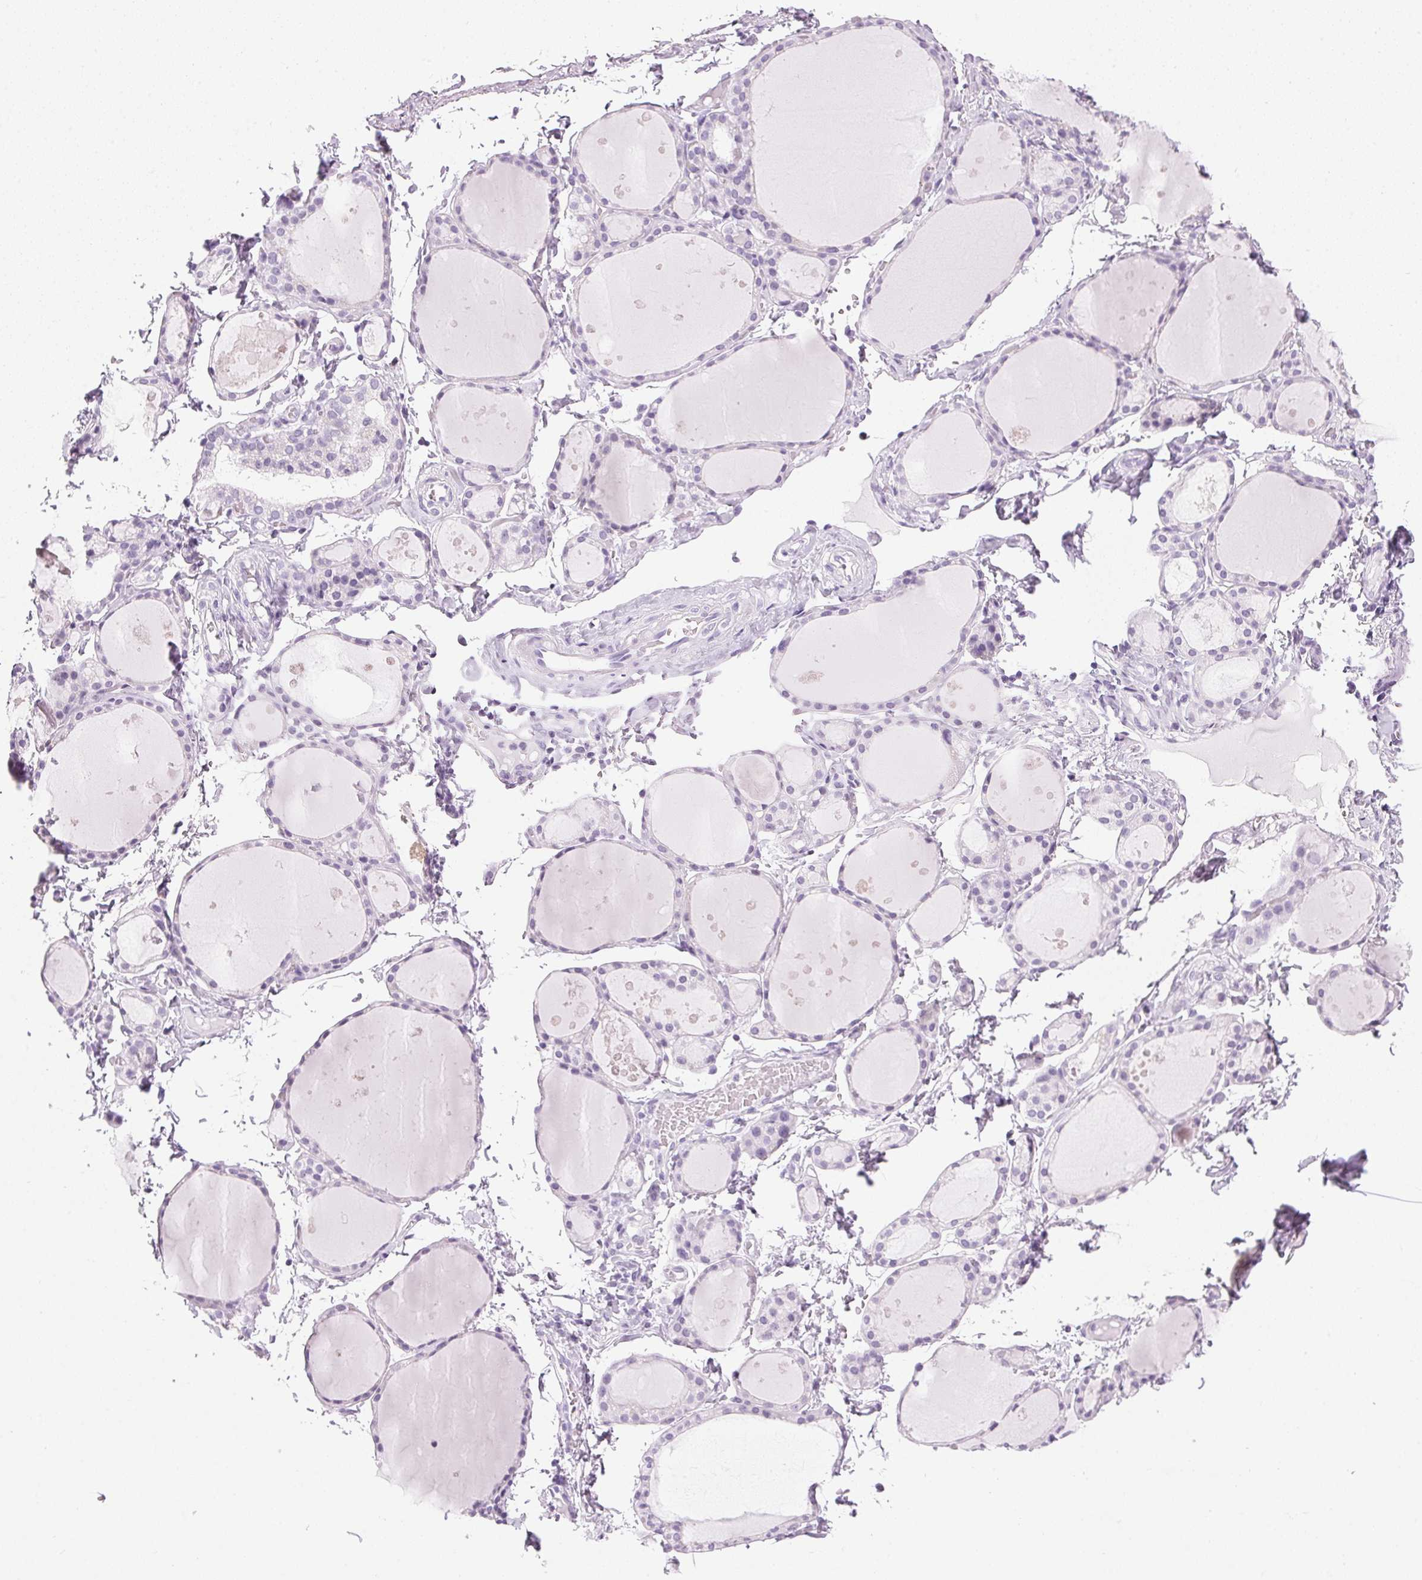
{"staining": {"intensity": "negative", "quantity": "none", "location": "none"}, "tissue": "thyroid gland", "cell_type": "Glandular cells", "image_type": "normal", "snomed": [{"axis": "morphology", "description": "Normal tissue, NOS"}, {"axis": "topography", "description": "Thyroid gland"}], "caption": "Micrograph shows no protein staining in glandular cells of benign thyroid gland. (Brightfield microscopy of DAB immunohistochemistry (IHC) at high magnification).", "gene": "IGFBP1", "patient": {"sex": "male", "age": 68}}